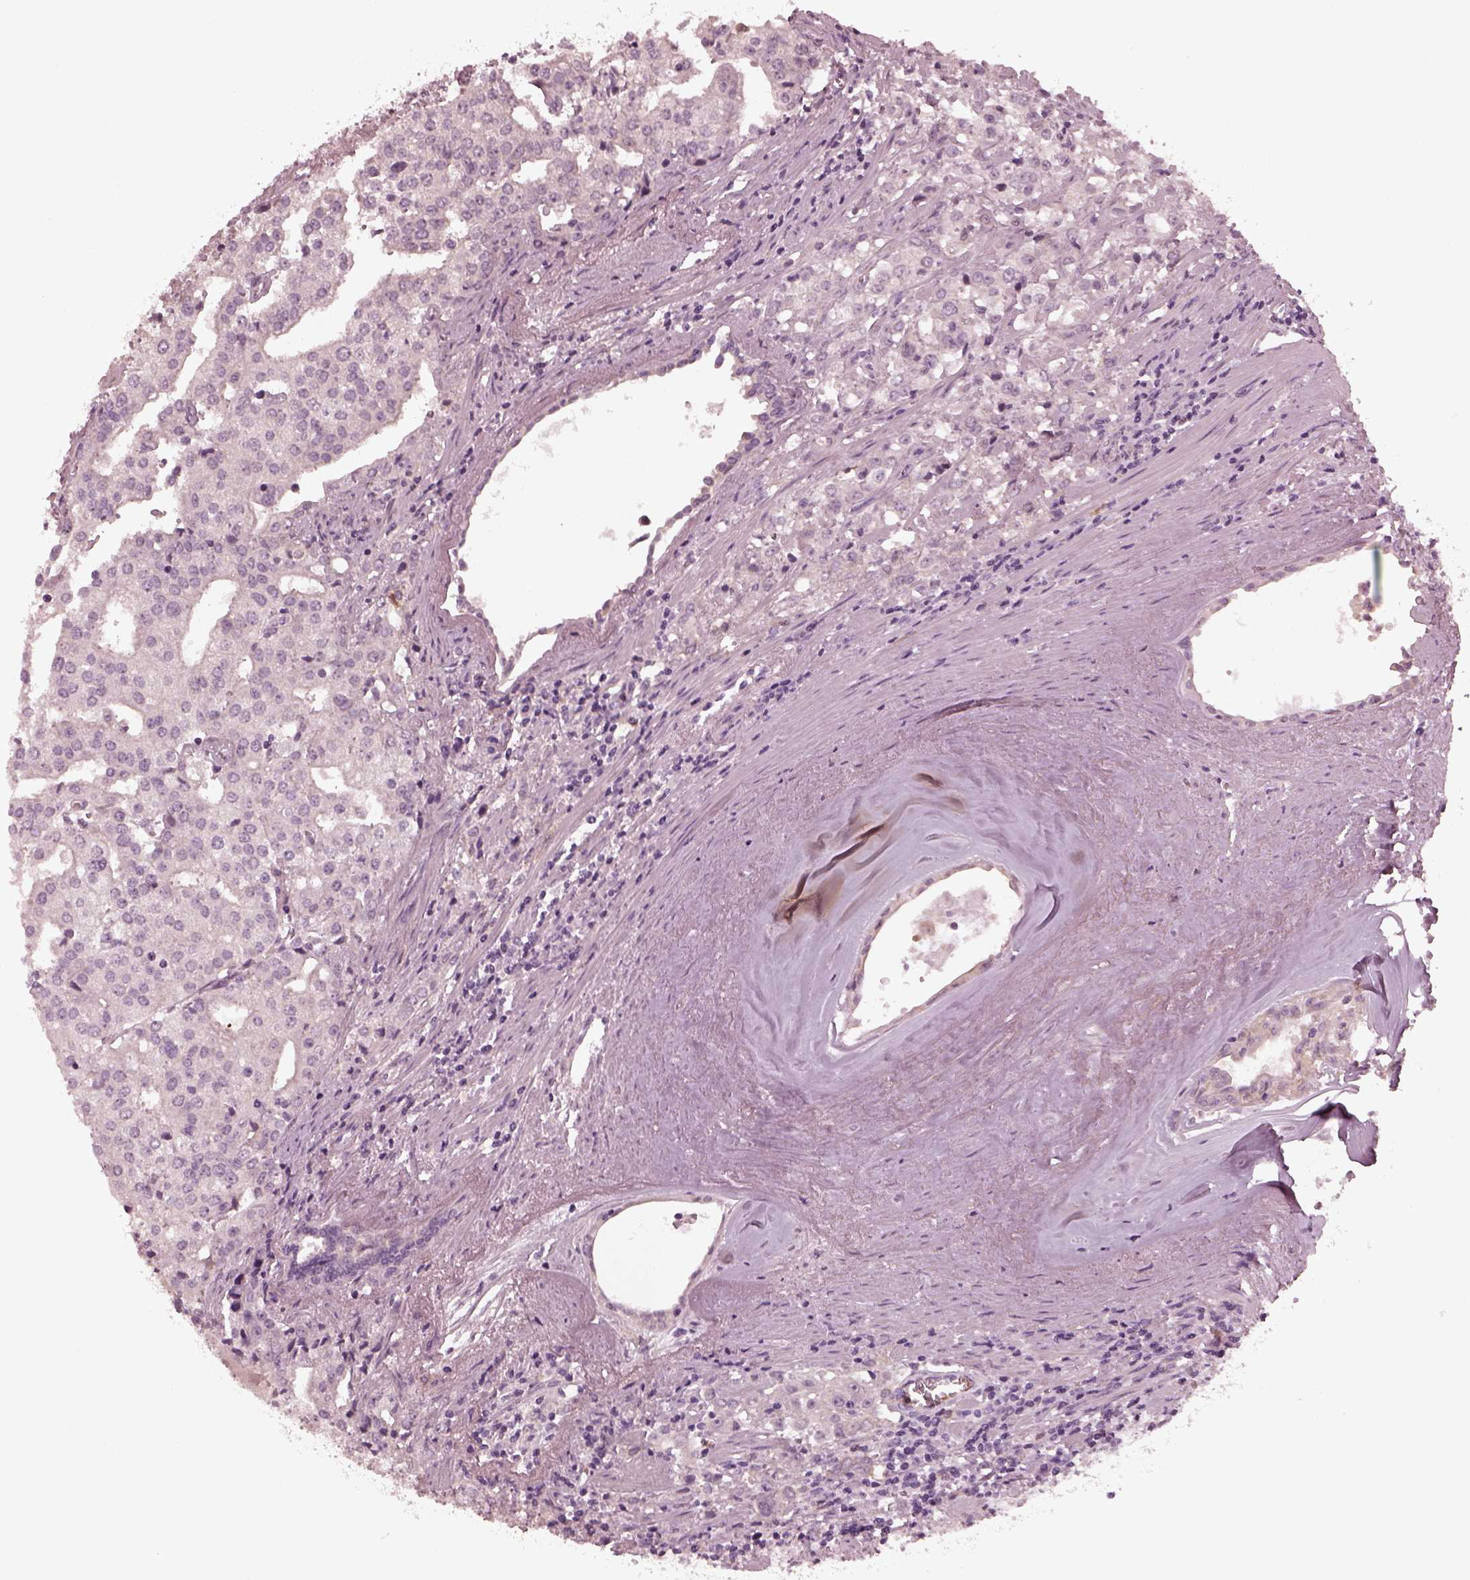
{"staining": {"intensity": "weak", "quantity": "25%-75%", "location": "cytoplasmic/membranous"}, "tissue": "prostate cancer", "cell_type": "Tumor cells", "image_type": "cancer", "snomed": [{"axis": "morphology", "description": "Adenocarcinoma, High grade"}, {"axis": "topography", "description": "Prostate"}], "caption": "About 25%-75% of tumor cells in human prostate cancer demonstrate weak cytoplasmic/membranous protein positivity as visualized by brown immunohistochemical staining.", "gene": "PSTPIP2", "patient": {"sex": "male", "age": 68}}